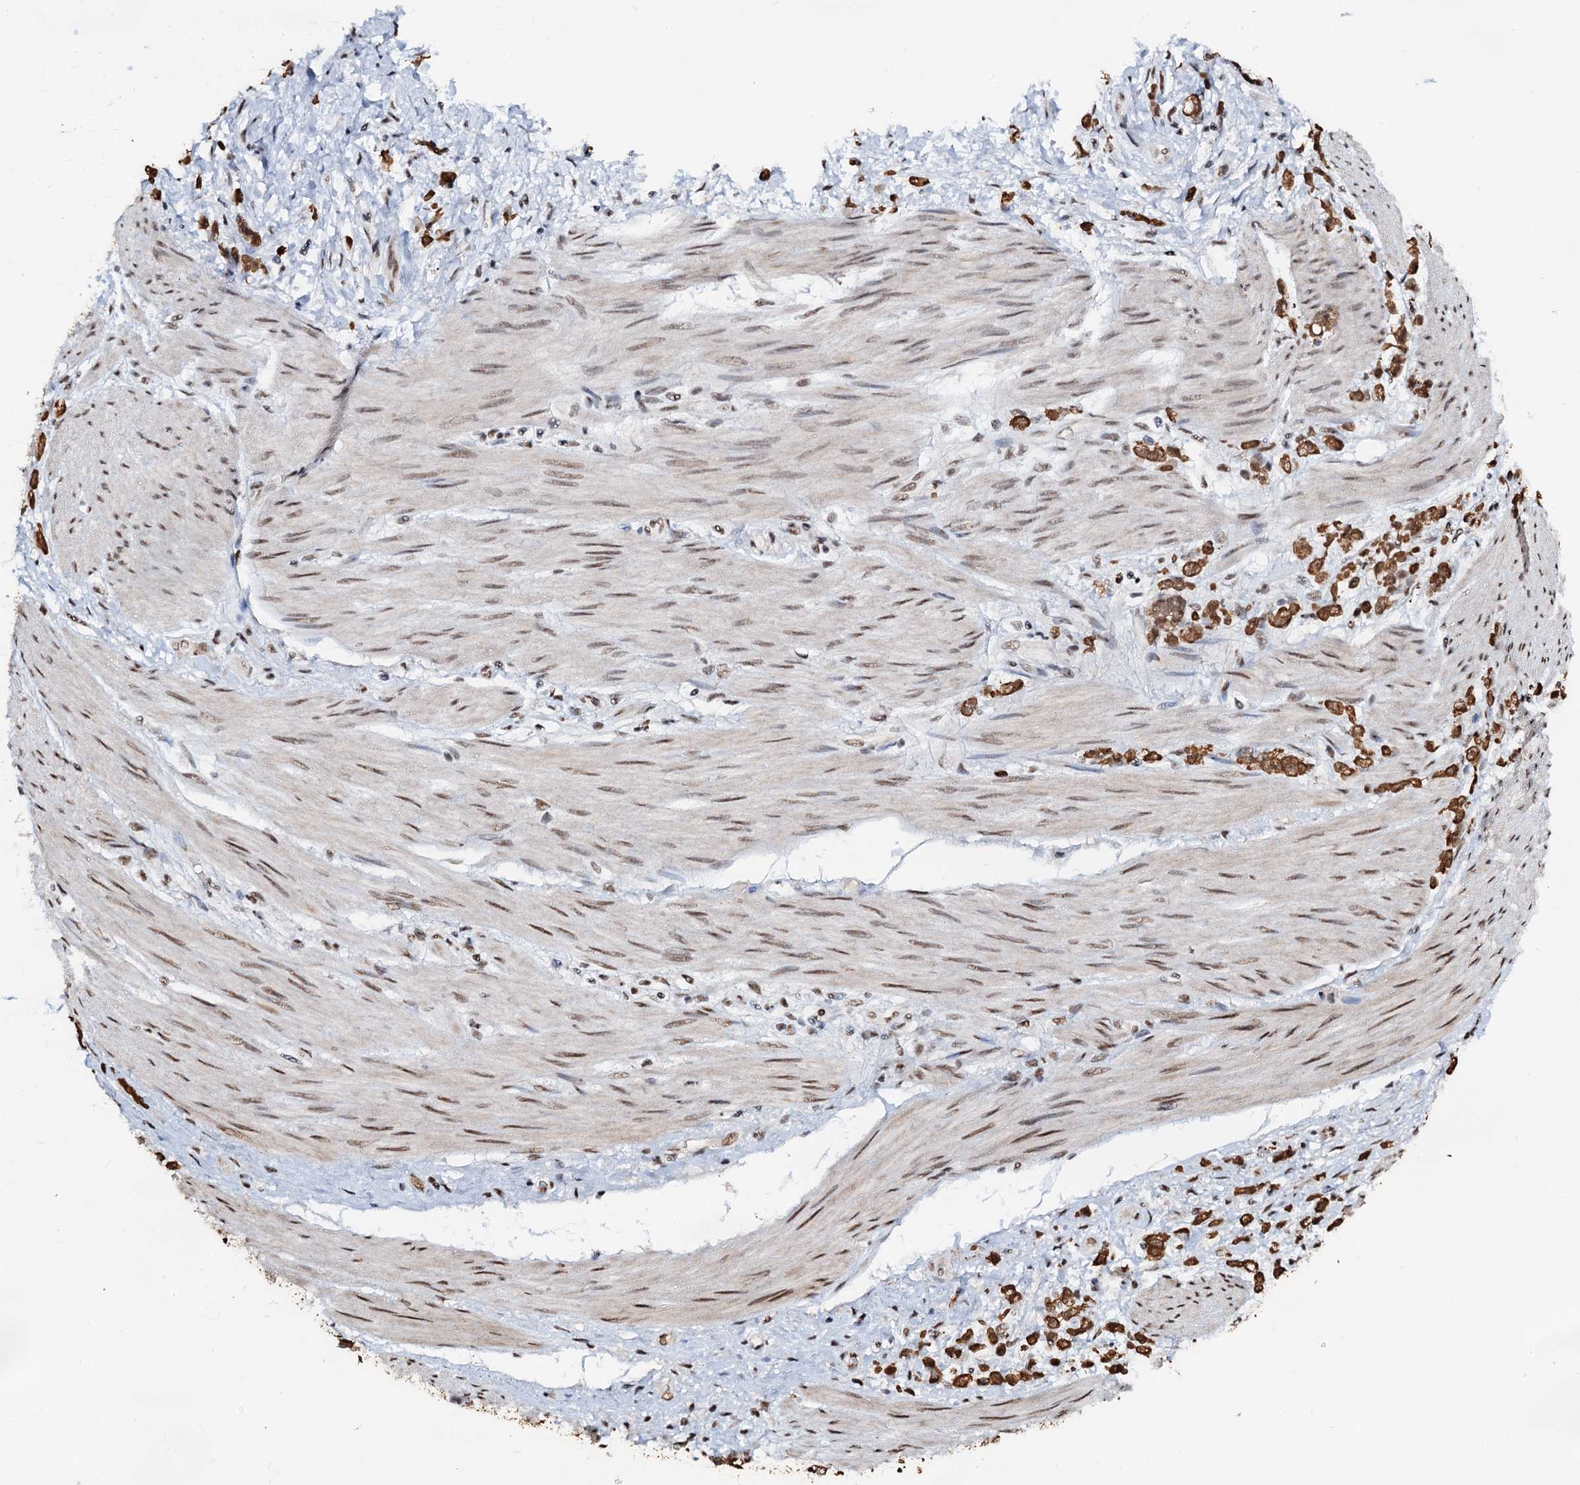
{"staining": {"intensity": "strong", "quantity": ">75%", "location": "cytoplasmic/membranous"}, "tissue": "stomach cancer", "cell_type": "Tumor cells", "image_type": "cancer", "snomed": [{"axis": "morphology", "description": "Adenocarcinoma, NOS"}, {"axis": "topography", "description": "Stomach"}], "caption": "Protein staining reveals strong cytoplasmic/membranous positivity in approximately >75% of tumor cells in stomach cancer (adenocarcinoma).", "gene": "ZNF609", "patient": {"sex": "female", "age": 60}}